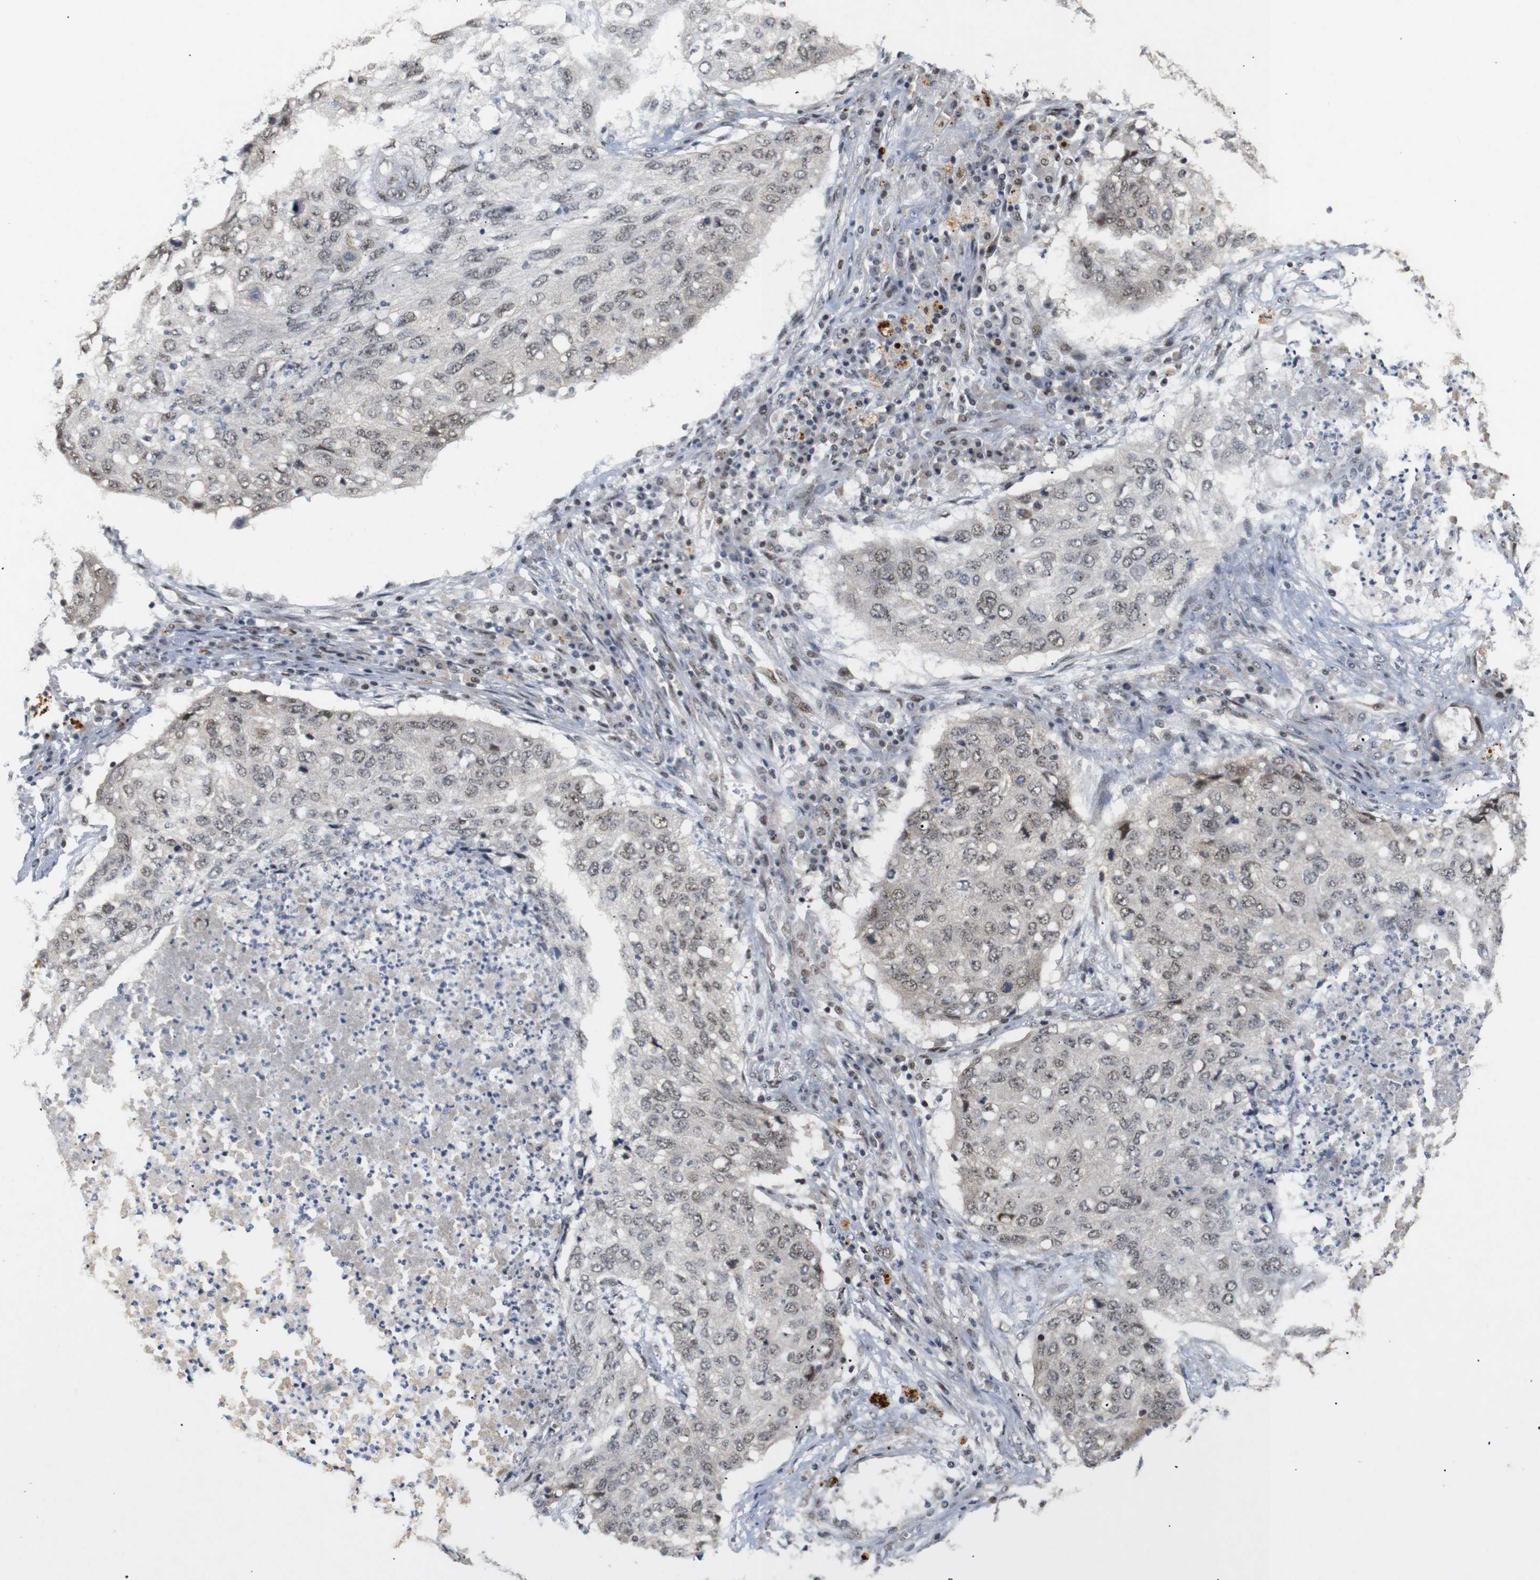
{"staining": {"intensity": "weak", "quantity": ">75%", "location": "nuclear"}, "tissue": "lung cancer", "cell_type": "Tumor cells", "image_type": "cancer", "snomed": [{"axis": "morphology", "description": "Squamous cell carcinoma, NOS"}, {"axis": "topography", "description": "Lung"}], "caption": "Immunohistochemical staining of human squamous cell carcinoma (lung) exhibits weak nuclear protein expression in approximately >75% of tumor cells.", "gene": "PYM1", "patient": {"sex": "female", "age": 63}}